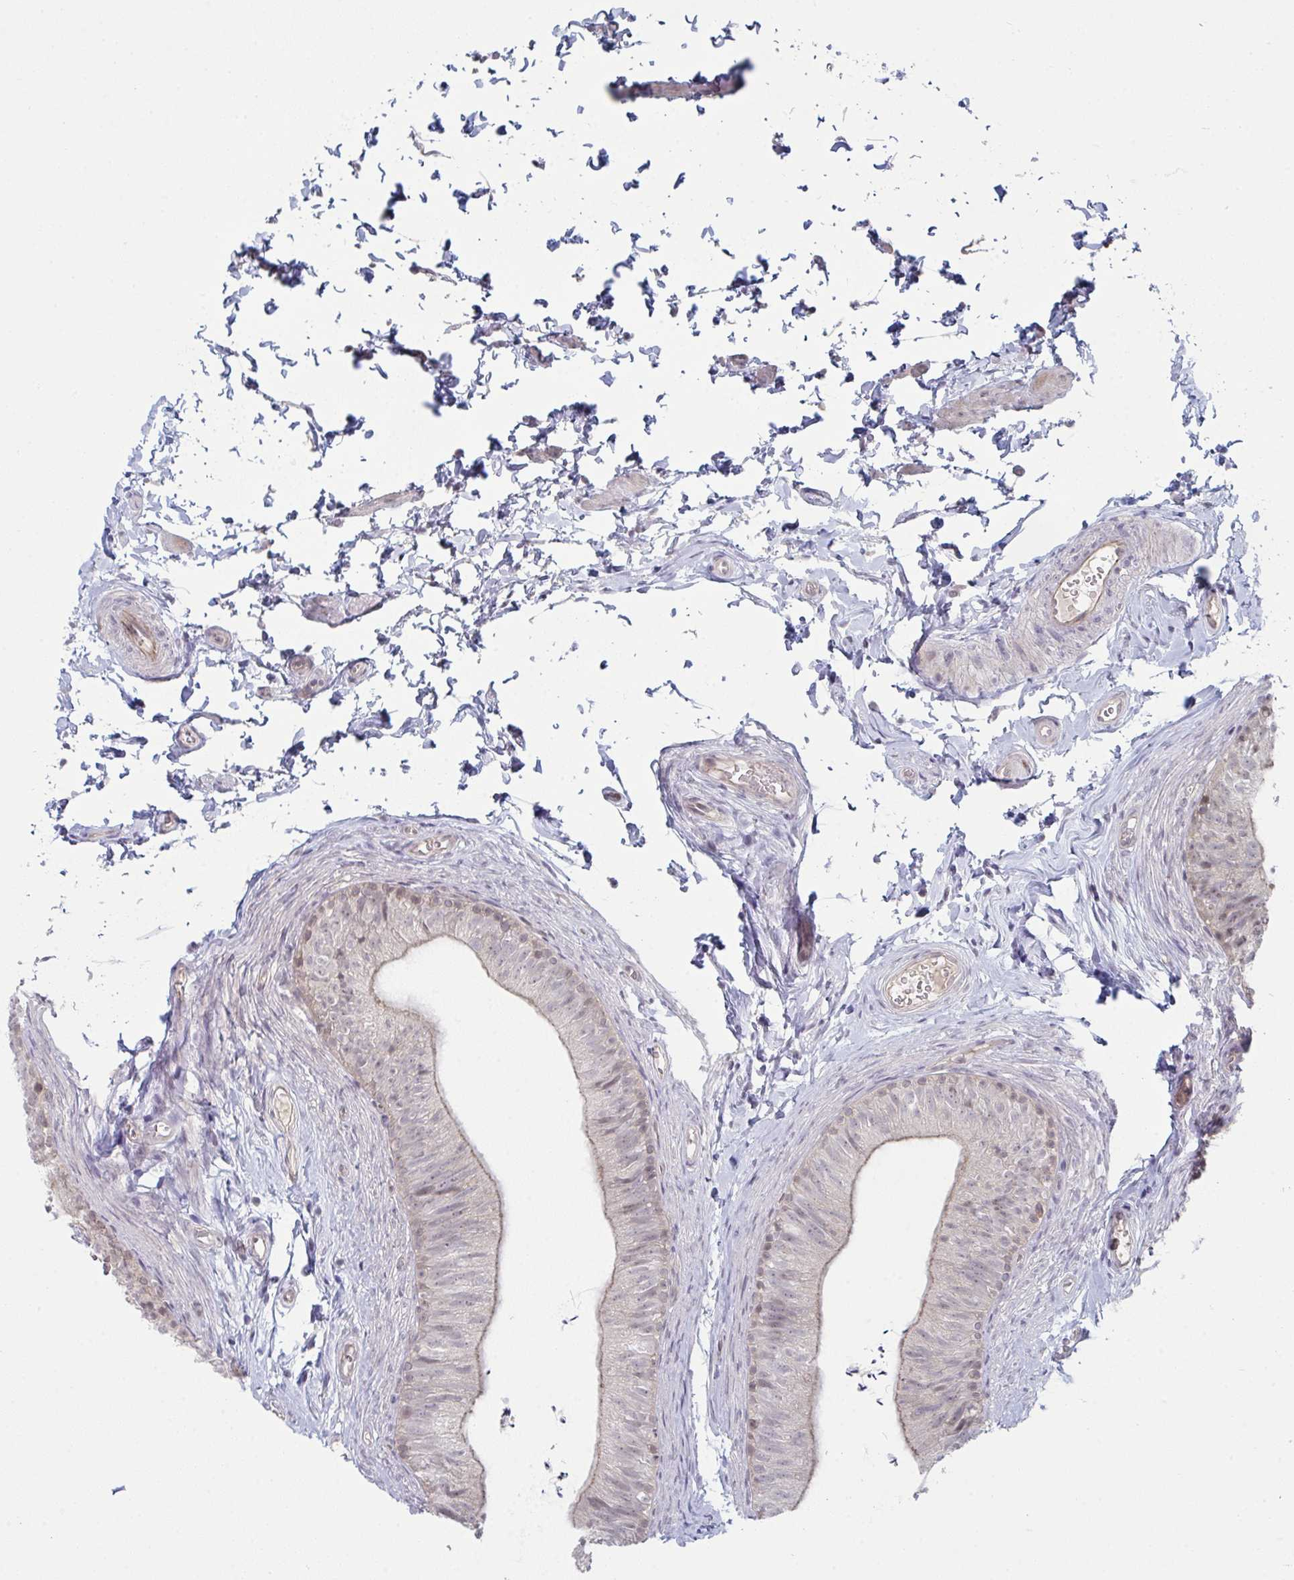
{"staining": {"intensity": "weak", "quantity": "<25%", "location": "cytoplasmic/membranous"}, "tissue": "epididymis", "cell_type": "Glandular cells", "image_type": "normal", "snomed": [{"axis": "morphology", "description": "Normal tissue, NOS"}, {"axis": "topography", "description": "Epididymis, spermatic cord, NOS"}, {"axis": "topography", "description": "Epididymis"}, {"axis": "topography", "description": "Peripheral nerve tissue"}], "caption": "This is an IHC histopathology image of unremarkable human epididymis. There is no expression in glandular cells.", "gene": "ZNF214", "patient": {"sex": "male", "age": 29}}